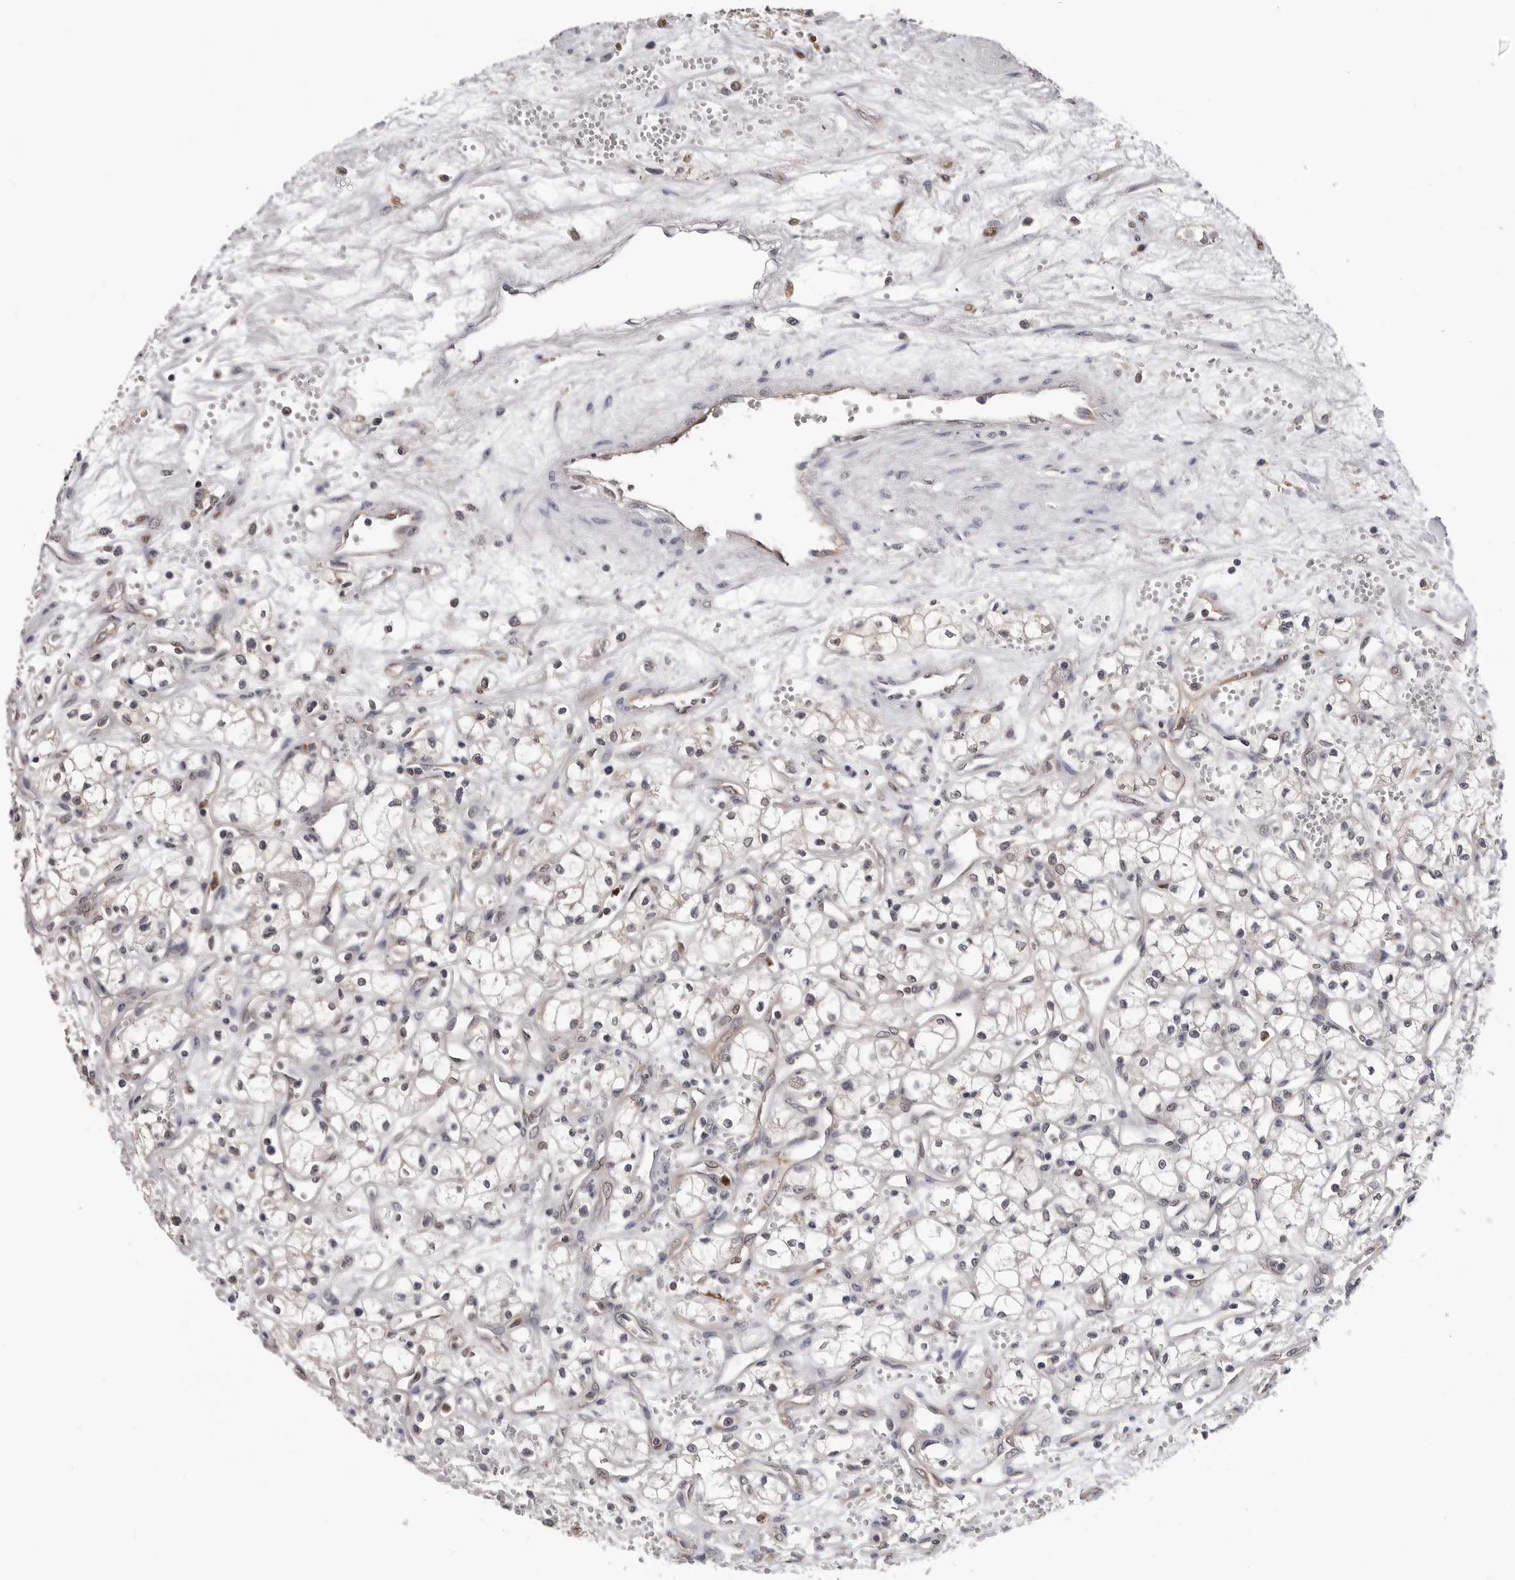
{"staining": {"intensity": "negative", "quantity": "none", "location": "none"}, "tissue": "renal cancer", "cell_type": "Tumor cells", "image_type": "cancer", "snomed": [{"axis": "morphology", "description": "Adenocarcinoma, NOS"}, {"axis": "topography", "description": "Kidney"}], "caption": "This histopathology image is of renal cancer stained with immunohistochemistry to label a protein in brown with the nuclei are counter-stained blue. There is no expression in tumor cells.", "gene": "TRMT13", "patient": {"sex": "male", "age": 59}}